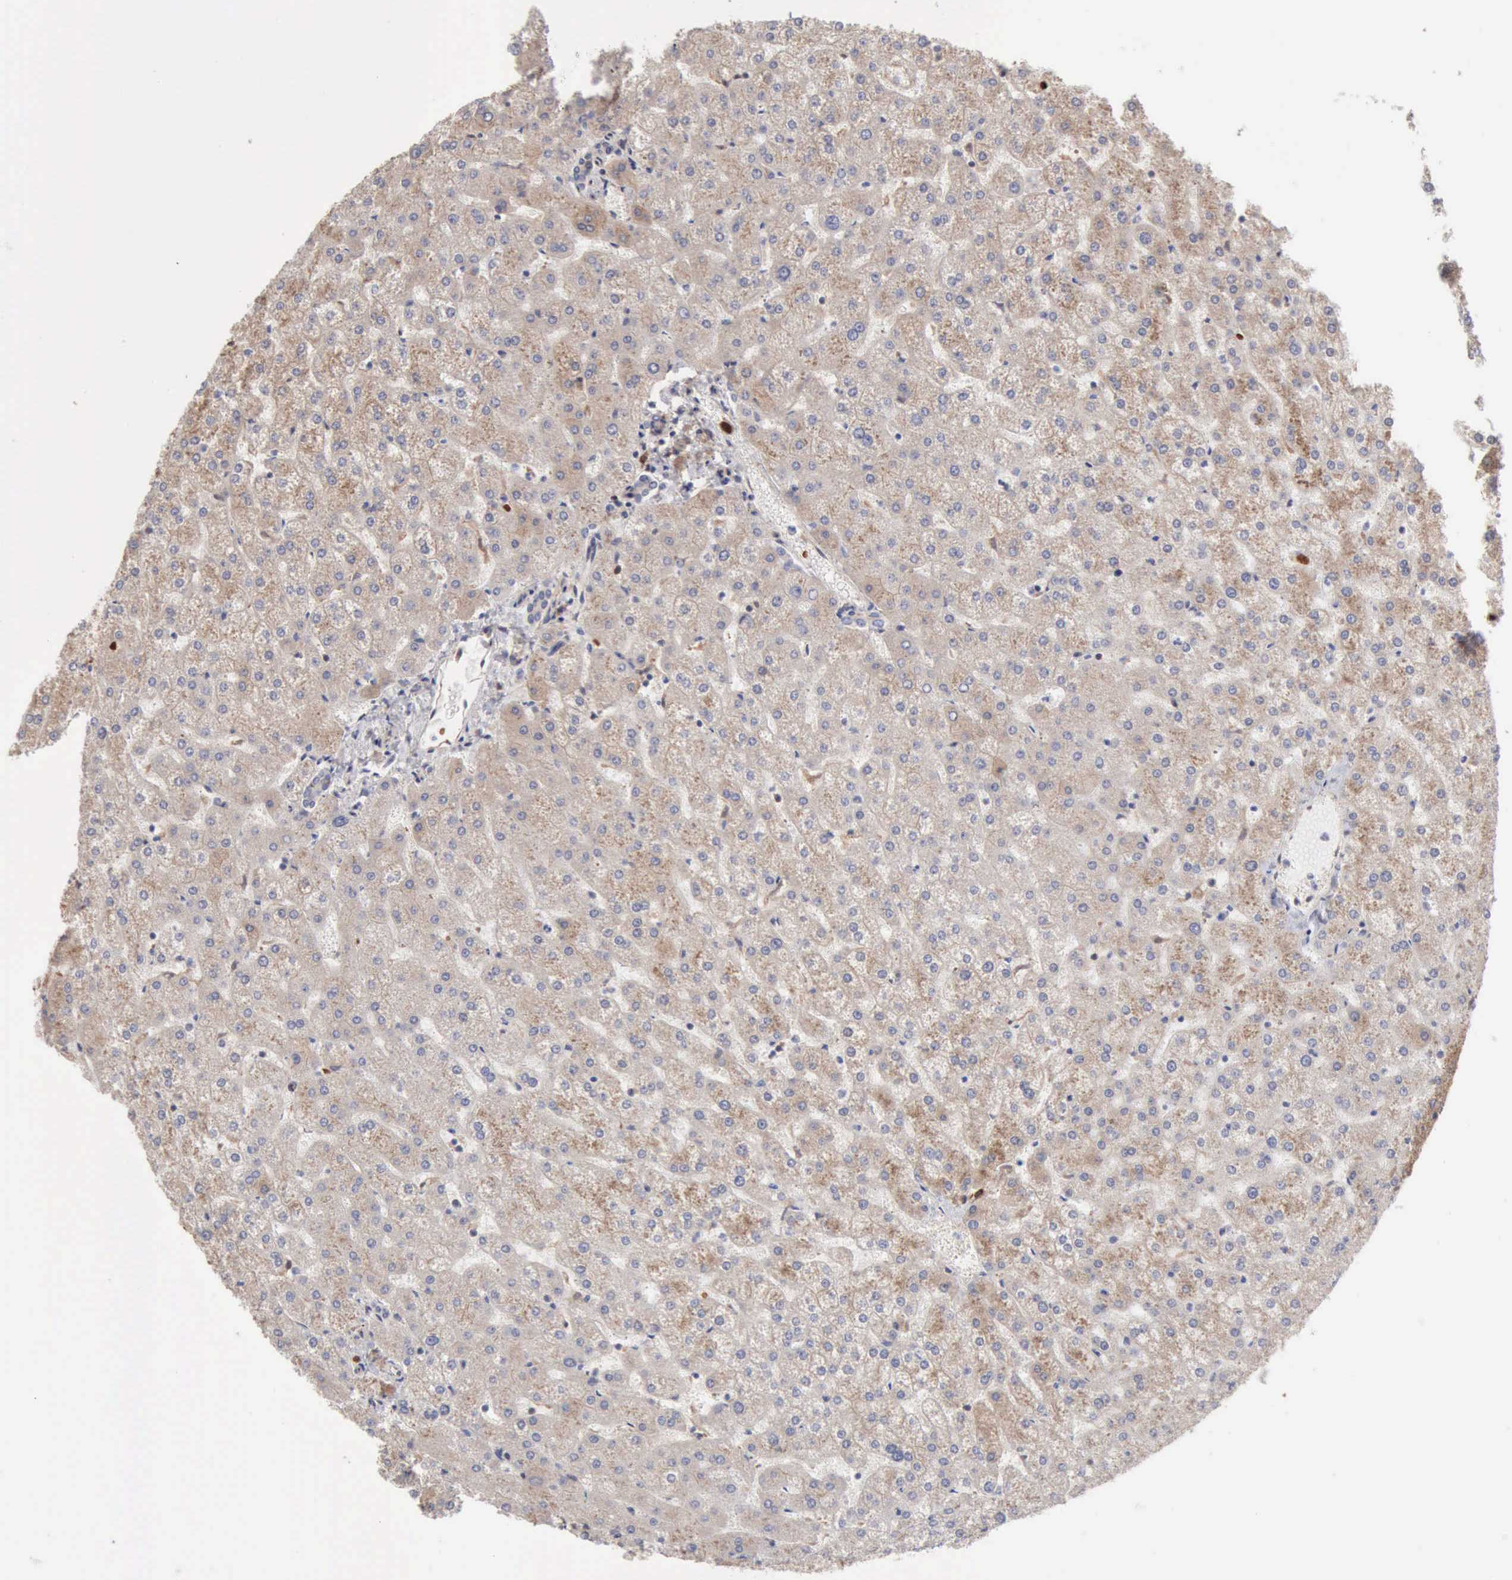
{"staining": {"intensity": "moderate", "quantity": "25%-75%", "location": "cytoplasmic/membranous"}, "tissue": "liver", "cell_type": "Cholangiocytes", "image_type": "normal", "snomed": [{"axis": "morphology", "description": "Normal tissue, NOS"}, {"axis": "topography", "description": "Liver"}], "caption": "Protein expression analysis of unremarkable liver reveals moderate cytoplasmic/membranous staining in approximately 25%-75% of cholangiocytes.", "gene": "APOL2", "patient": {"sex": "female", "age": 32}}